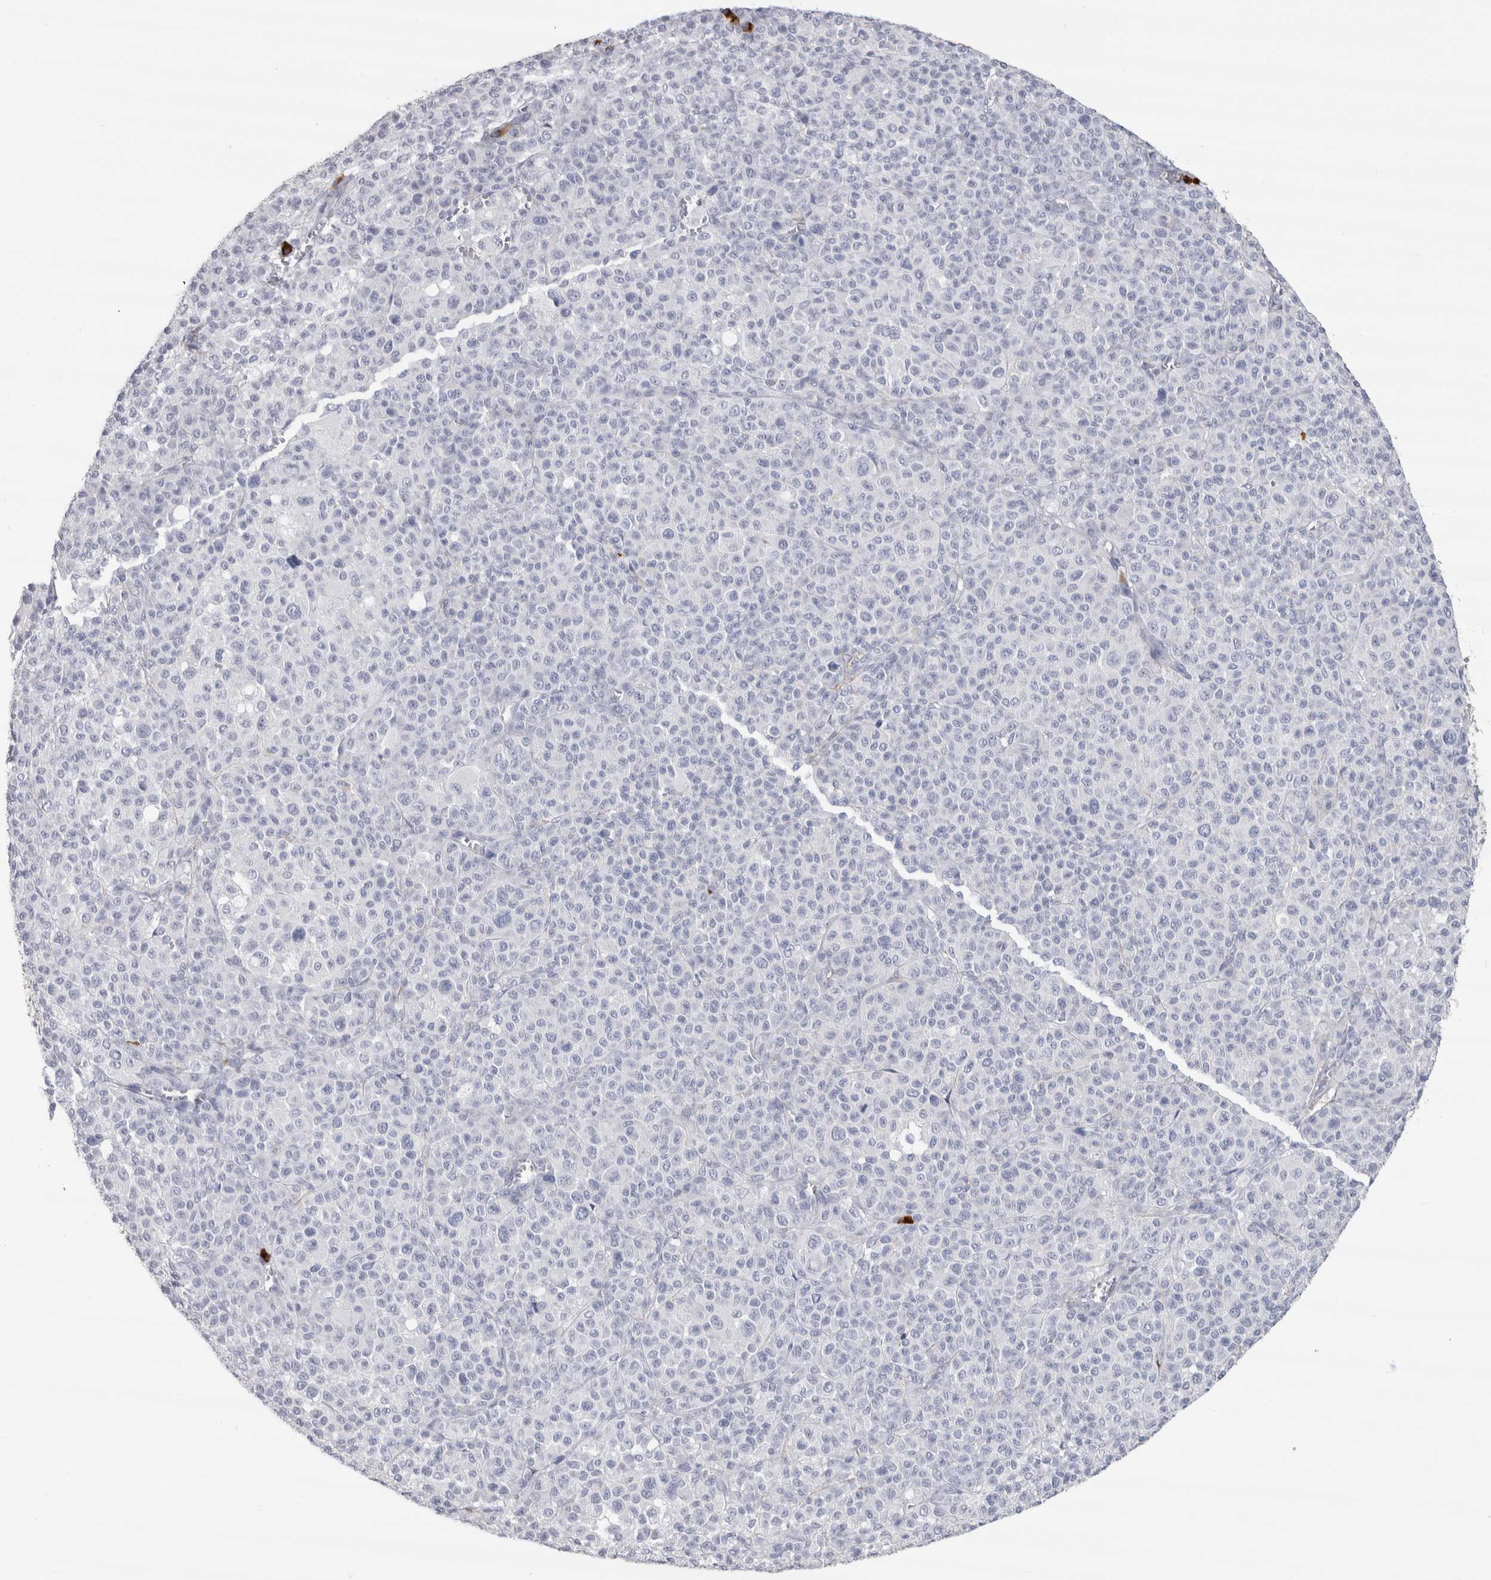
{"staining": {"intensity": "negative", "quantity": "none", "location": "none"}, "tissue": "melanoma", "cell_type": "Tumor cells", "image_type": "cancer", "snomed": [{"axis": "morphology", "description": "Malignant melanoma, Metastatic site"}, {"axis": "topography", "description": "Skin"}], "caption": "DAB immunohistochemical staining of human malignant melanoma (metastatic site) reveals no significant expression in tumor cells.", "gene": "CDH17", "patient": {"sex": "female", "age": 74}}